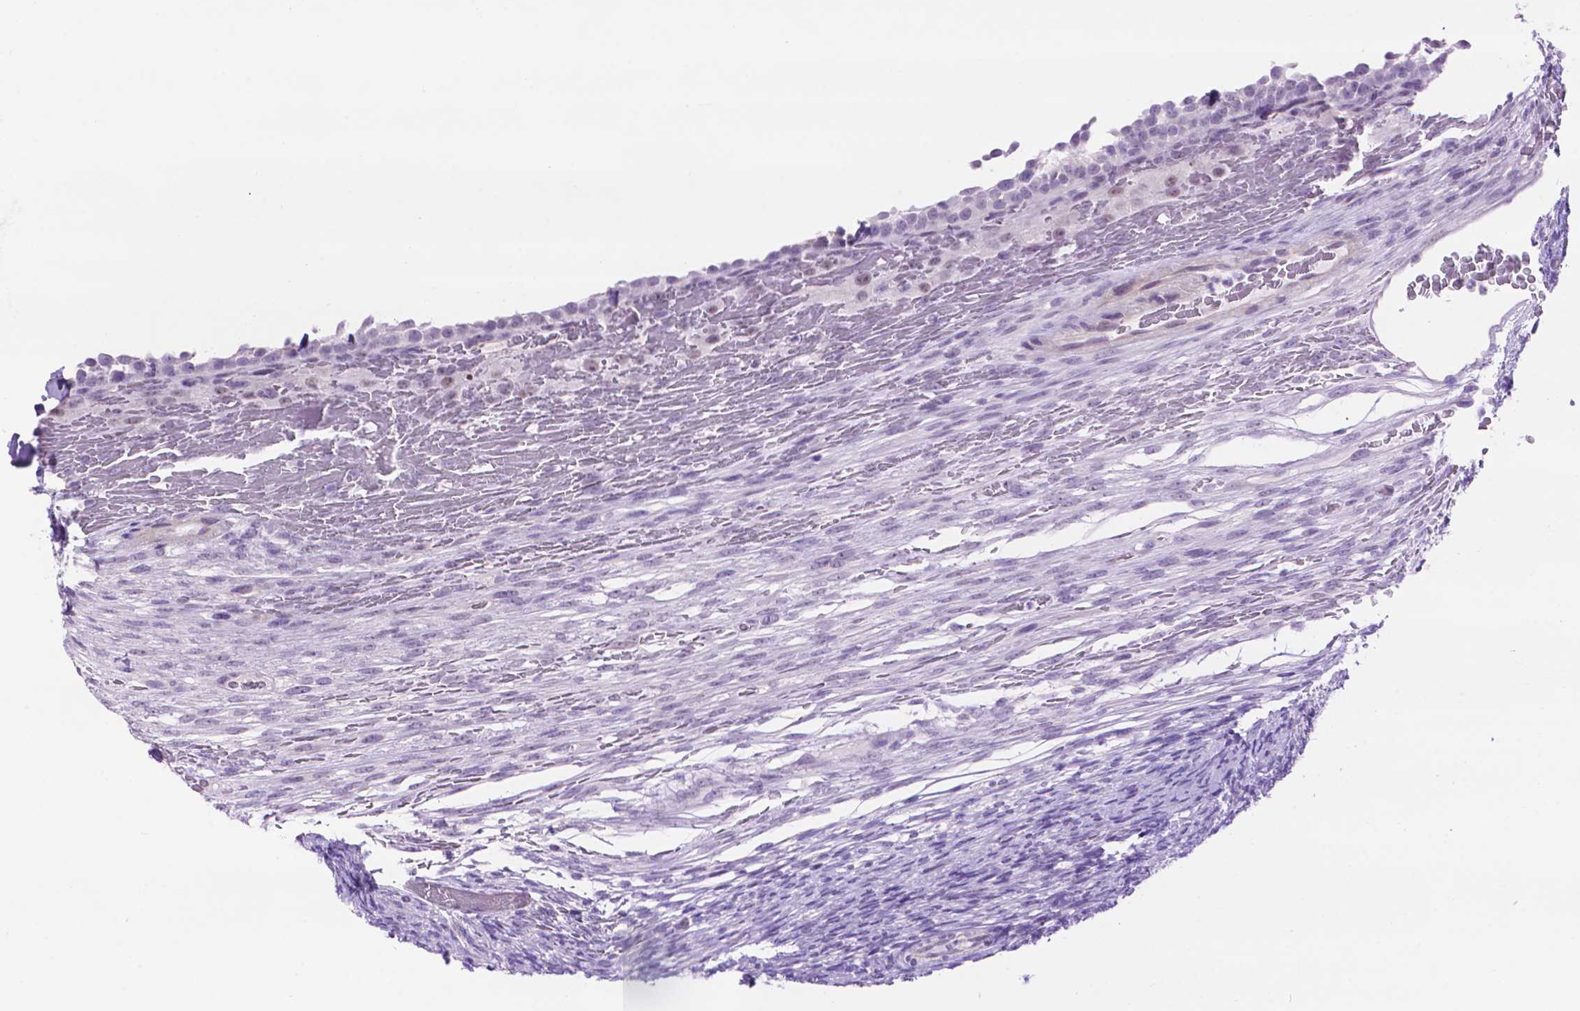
{"staining": {"intensity": "negative", "quantity": "none", "location": "none"}, "tissue": "ovary", "cell_type": "Follicle cells", "image_type": "normal", "snomed": [{"axis": "morphology", "description": "Normal tissue, NOS"}, {"axis": "topography", "description": "Ovary"}], "caption": "Follicle cells show no significant expression in normal ovary. The staining is performed using DAB brown chromogen with nuclei counter-stained in using hematoxylin.", "gene": "TACSTD2", "patient": {"sex": "female", "age": 34}}